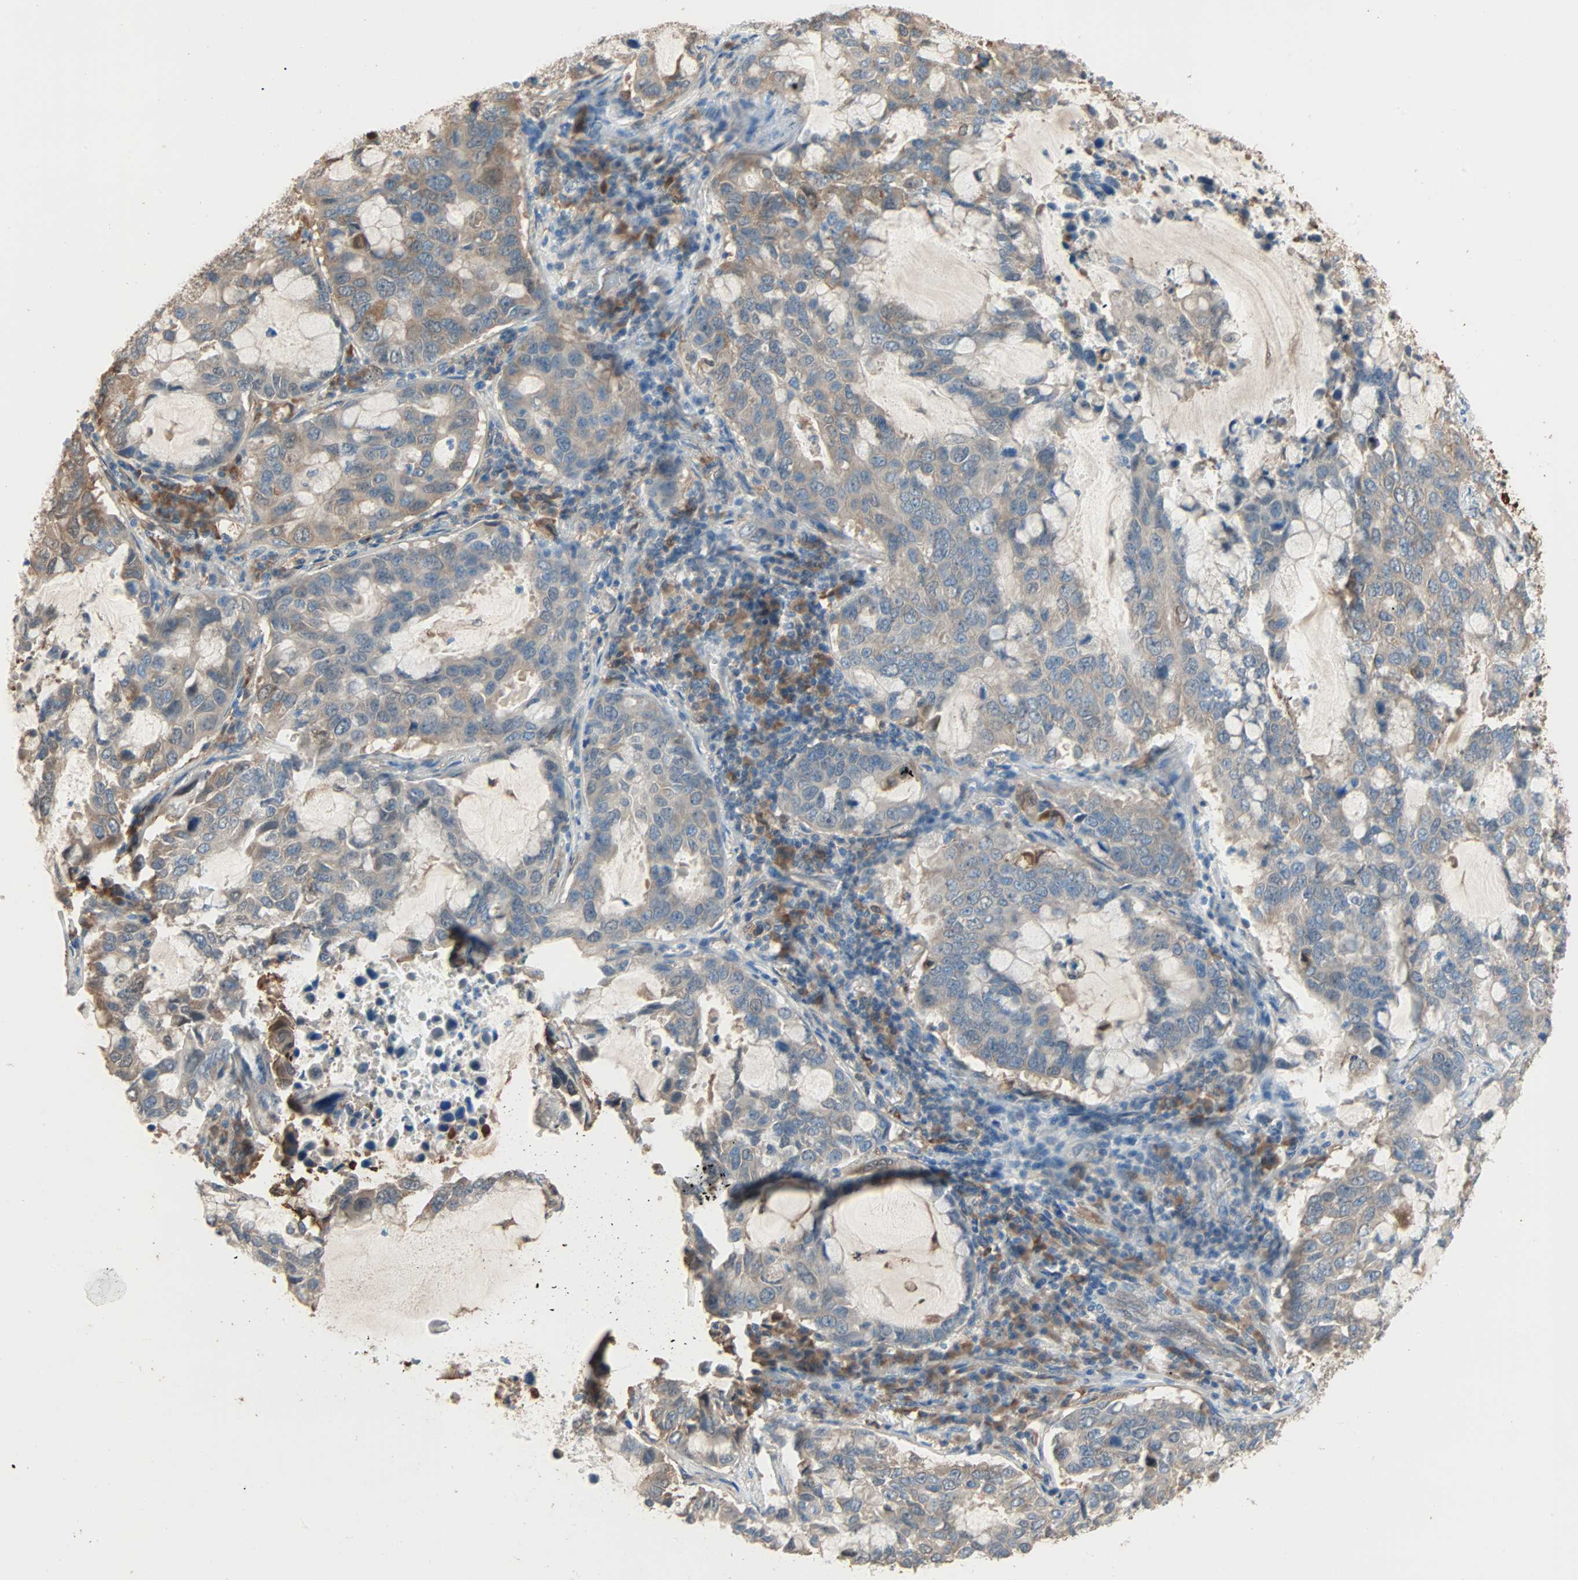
{"staining": {"intensity": "moderate", "quantity": "25%-75%", "location": "cytoplasmic/membranous"}, "tissue": "lung cancer", "cell_type": "Tumor cells", "image_type": "cancer", "snomed": [{"axis": "morphology", "description": "Adenocarcinoma, NOS"}, {"axis": "topography", "description": "Lung"}], "caption": "Immunohistochemistry (IHC) of human adenocarcinoma (lung) demonstrates medium levels of moderate cytoplasmic/membranous expression in approximately 25%-75% of tumor cells. (Stains: DAB in brown, nuclei in blue, Microscopy: brightfield microscopy at high magnification).", "gene": "PRDX1", "patient": {"sex": "male", "age": 64}}